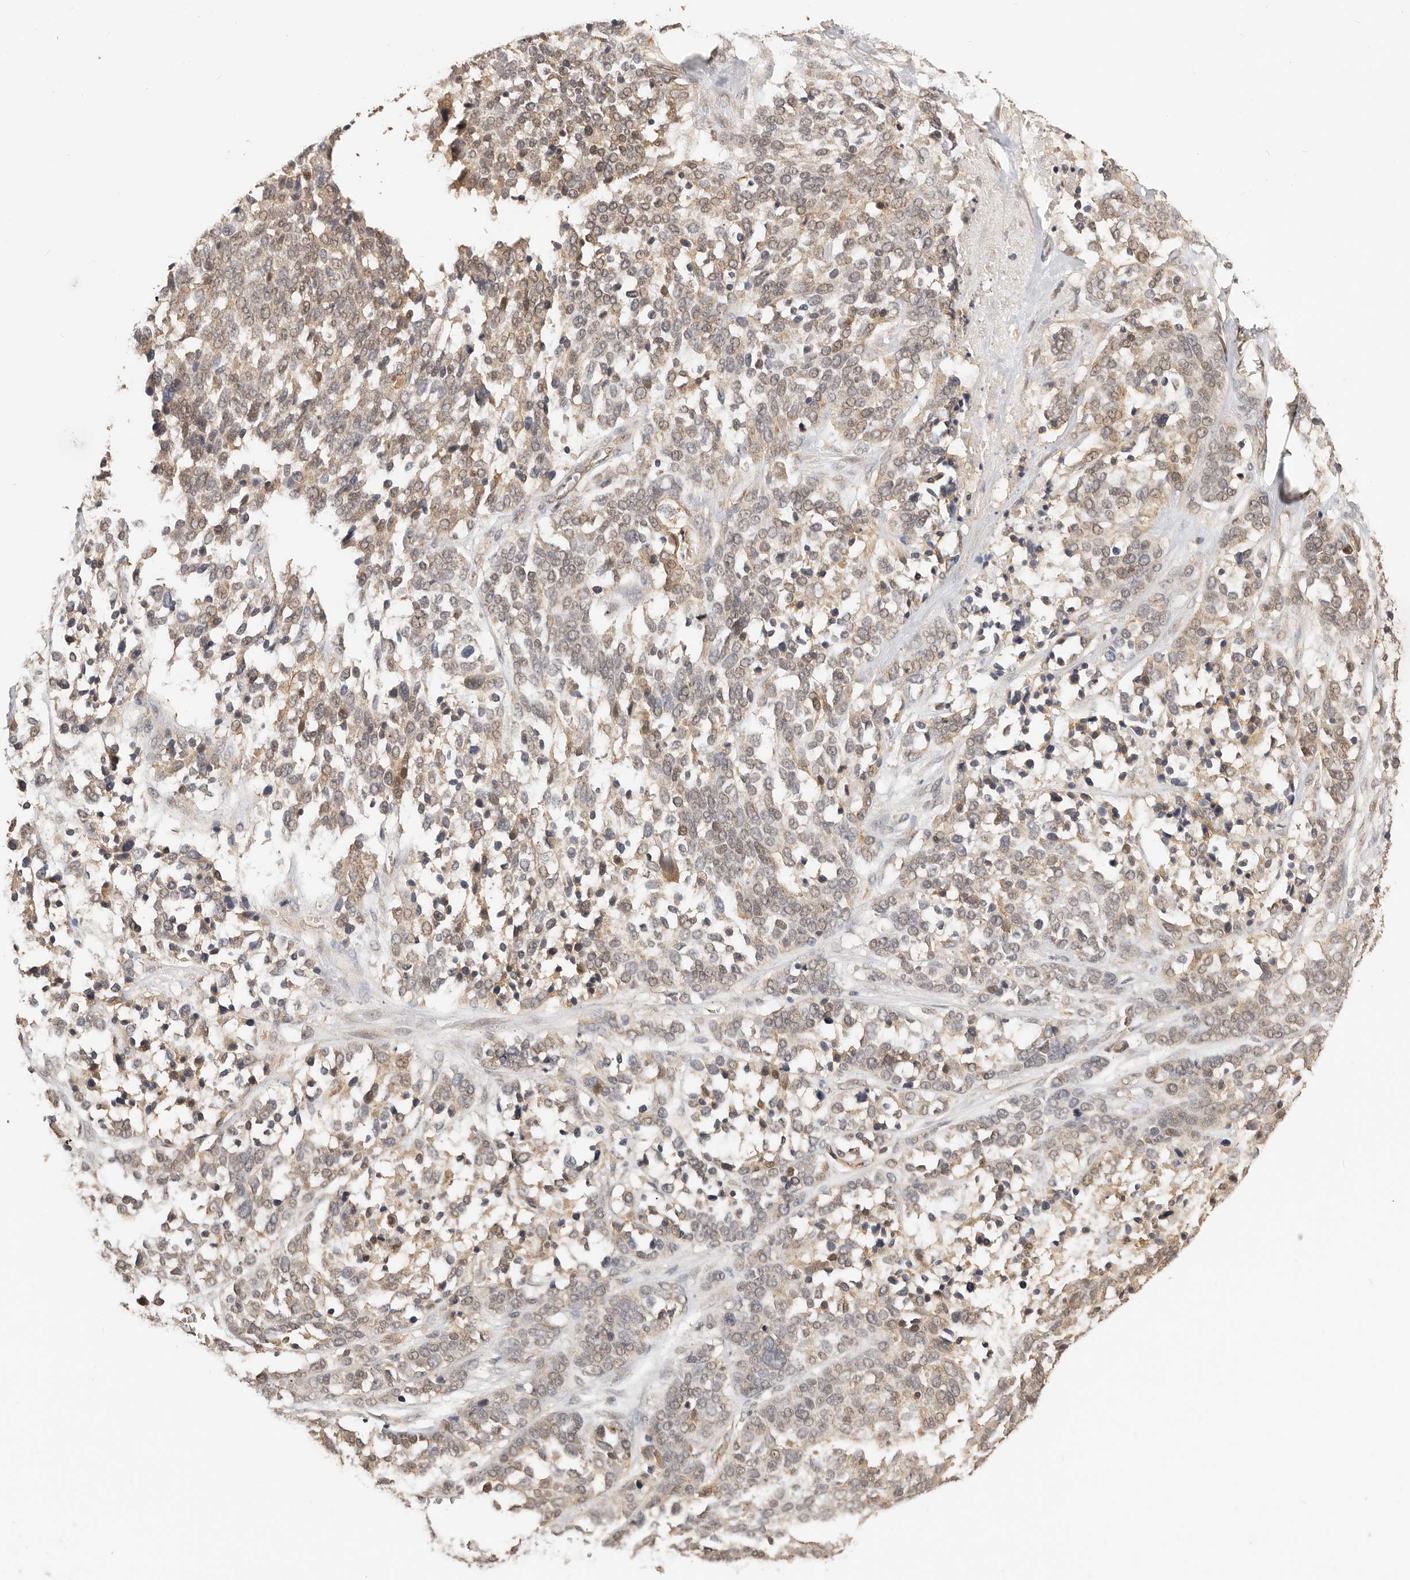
{"staining": {"intensity": "weak", "quantity": "25%-75%", "location": "cytoplasmic/membranous"}, "tissue": "ovarian cancer", "cell_type": "Tumor cells", "image_type": "cancer", "snomed": [{"axis": "morphology", "description": "Cystadenocarcinoma, serous, NOS"}, {"axis": "topography", "description": "Ovary"}], "caption": "The histopathology image reveals staining of ovarian serous cystadenocarcinoma, revealing weak cytoplasmic/membranous protein staining (brown color) within tumor cells.", "gene": "AFDN", "patient": {"sex": "female", "age": 44}}